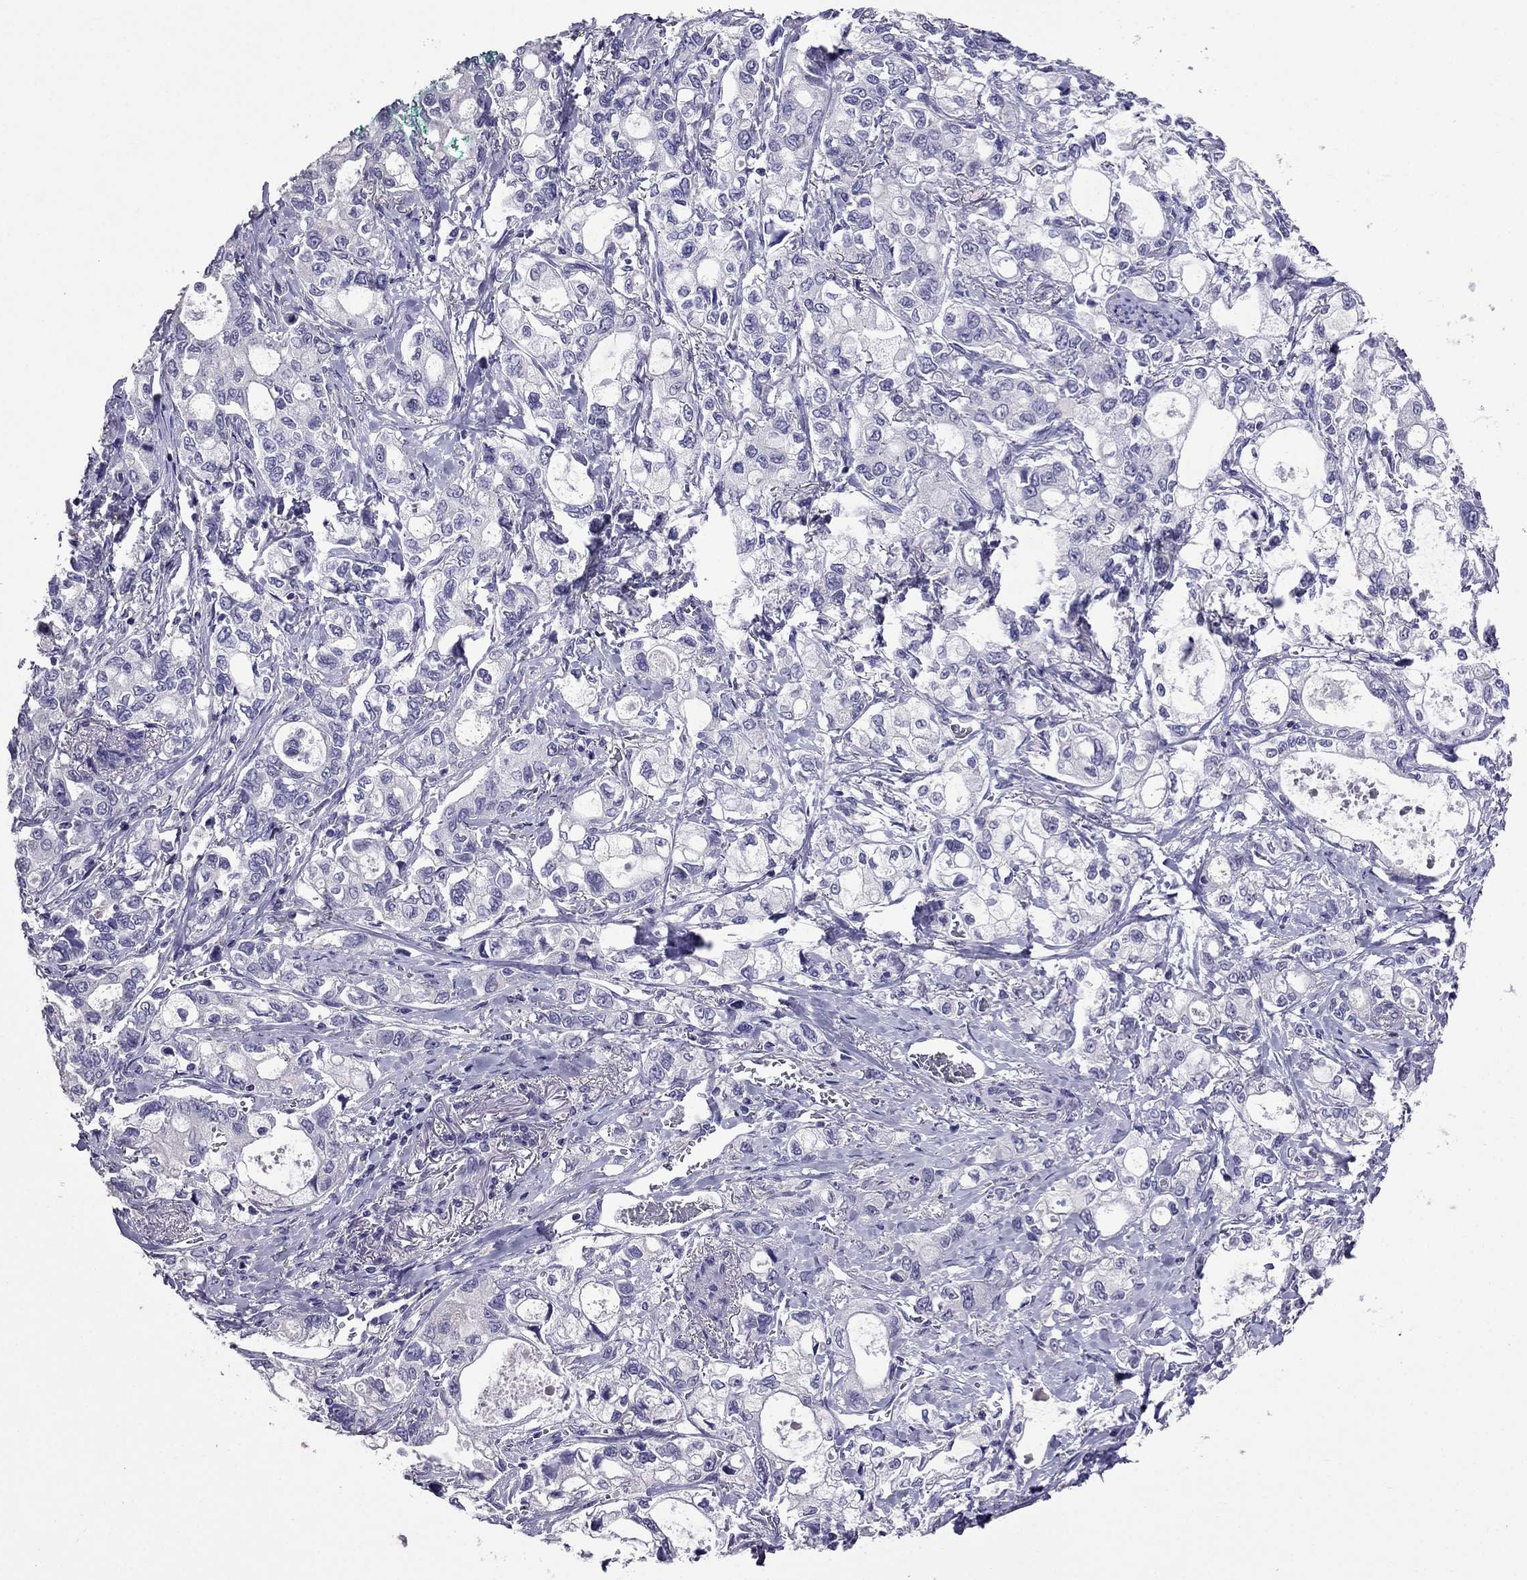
{"staining": {"intensity": "negative", "quantity": "none", "location": "none"}, "tissue": "stomach cancer", "cell_type": "Tumor cells", "image_type": "cancer", "snomed": [{"axis": "morphology", "description": "Adenocarcinoma, NOS"}, {"axis": "topography", "description": "Stomach"}], "caption": "Immunohistochemistry photomicrograph of neoplastic tissue: adenocarcinoma (stomach) stained with DAB exhibits no significant protein expression in tumor cells.", "gene": "OXCT2", "patient": {"sex": "male", "age": 63}}